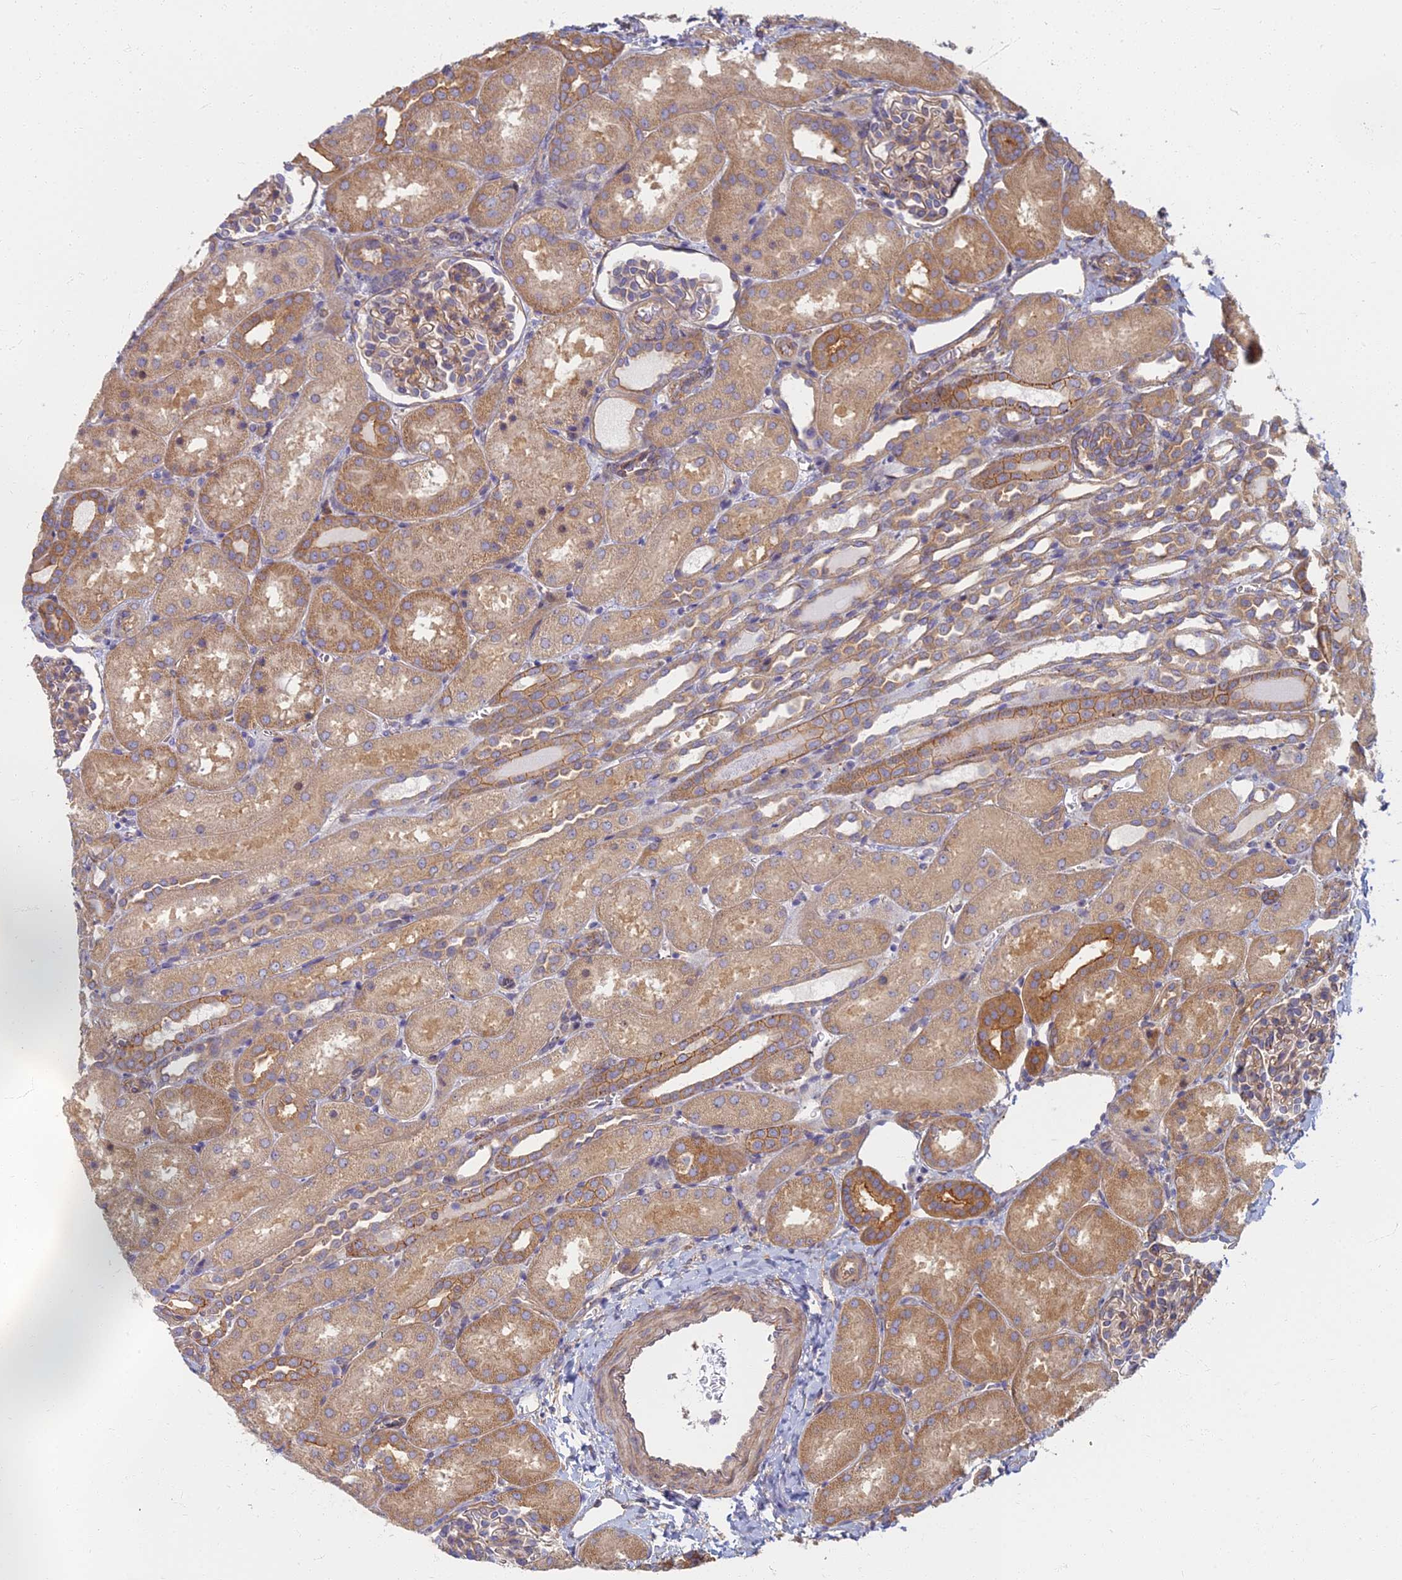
{"staining": {"intensity": "moderate", "quantity": "25%-75%", "location": "cytoplasmic/membranous"}, "tissue": "kidney", "cell_type": "Cells in glomeruli", "image_type": "normal", "snomed": [{"axis": "morphology", "description": "Normal tissue, NOS"}, {"axis": "topography", "description": "Kidney"}], "caption": "A histopathology image of kidney stained for a protein exhibits moderate cytoplasmic/membranous brown staining in cells in glomeruli.", "gene": "RBSN", "patient": {"sex": "male", "age": 1}}